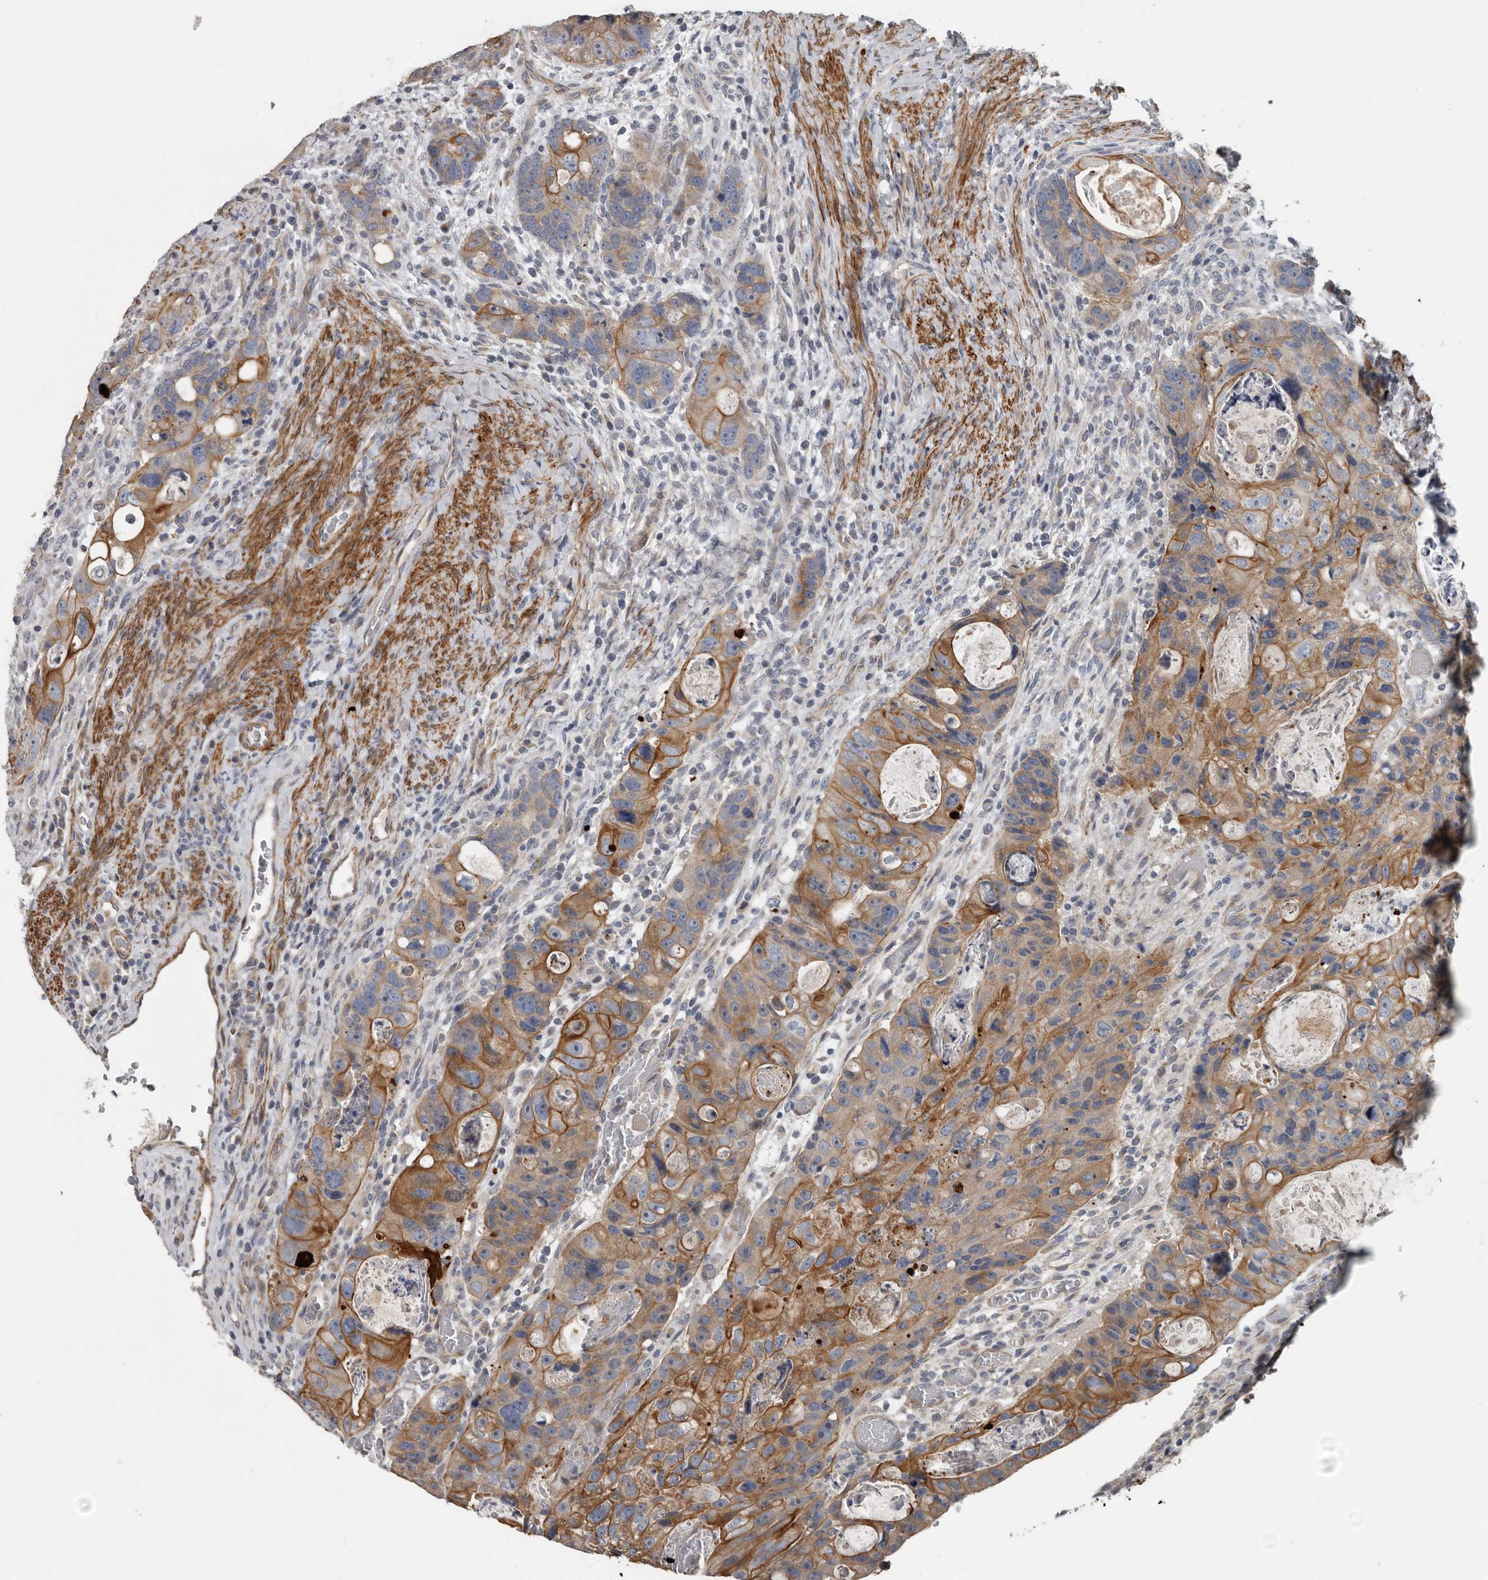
{"staining": {"intensity": "moderate", "quantity": ">75%", "location": "cytoplasmic/membranous"}, "tissue": "colorectal cancer", "cell_type": "Tumor cells", "image_type": "cancer", "snomed": [{"axis": "morphology", "description": "Adenocarcinoma, NOS"}, {"axis": "topography", "description": "Rectum"}], "caption": "Immunohistochemical staining of human colorectal cancer exhibits medium levels of moderate cytoplasmic/membranous positivity in approximately >75% of tumor cells.", "gene": "DPY19L4", "patient": {"sex": "male", "age": 59}}